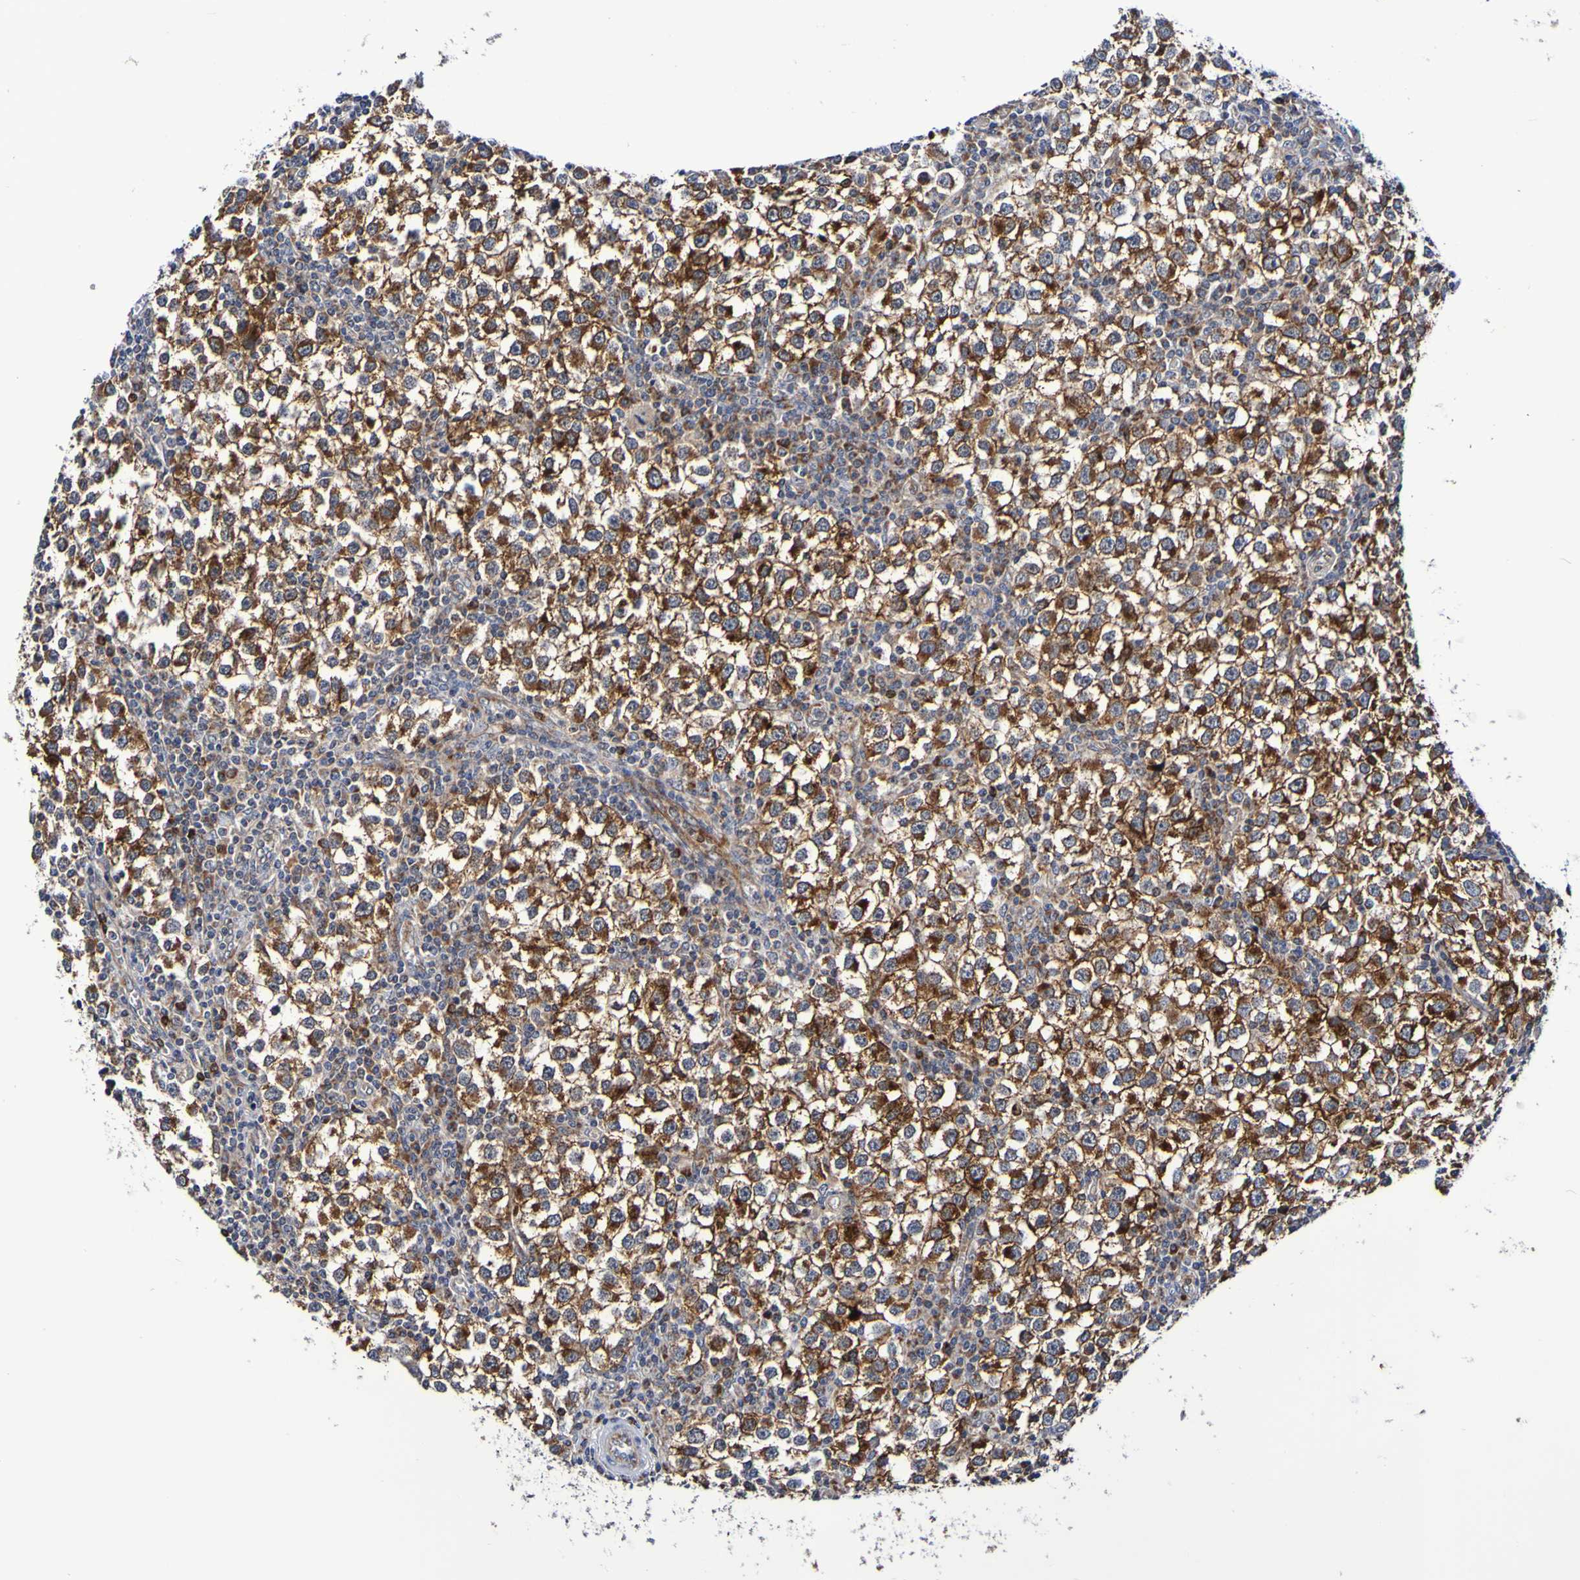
{"staining": {"intensity": "strong", "quantity": ">75%", "location": "cytoplasmic/membranous"}, "tissue": "testis cancer", "cell_type": "Tumor cells", "image_type": "cancer", "snomed": [{"axis": "morphology", "description": "Seminoma, NOS"}, {"axis": "topography", "description": "Testis"}], "caption": "A histopathology image showing strong cytoplasmic/membranous staining in about >75% of tumor cells in testis cancer (seminoma), as visualized by brown immunohistochemical staining.", "gene": "GJB1", "patient": {"sex": "male", "age": 65}}